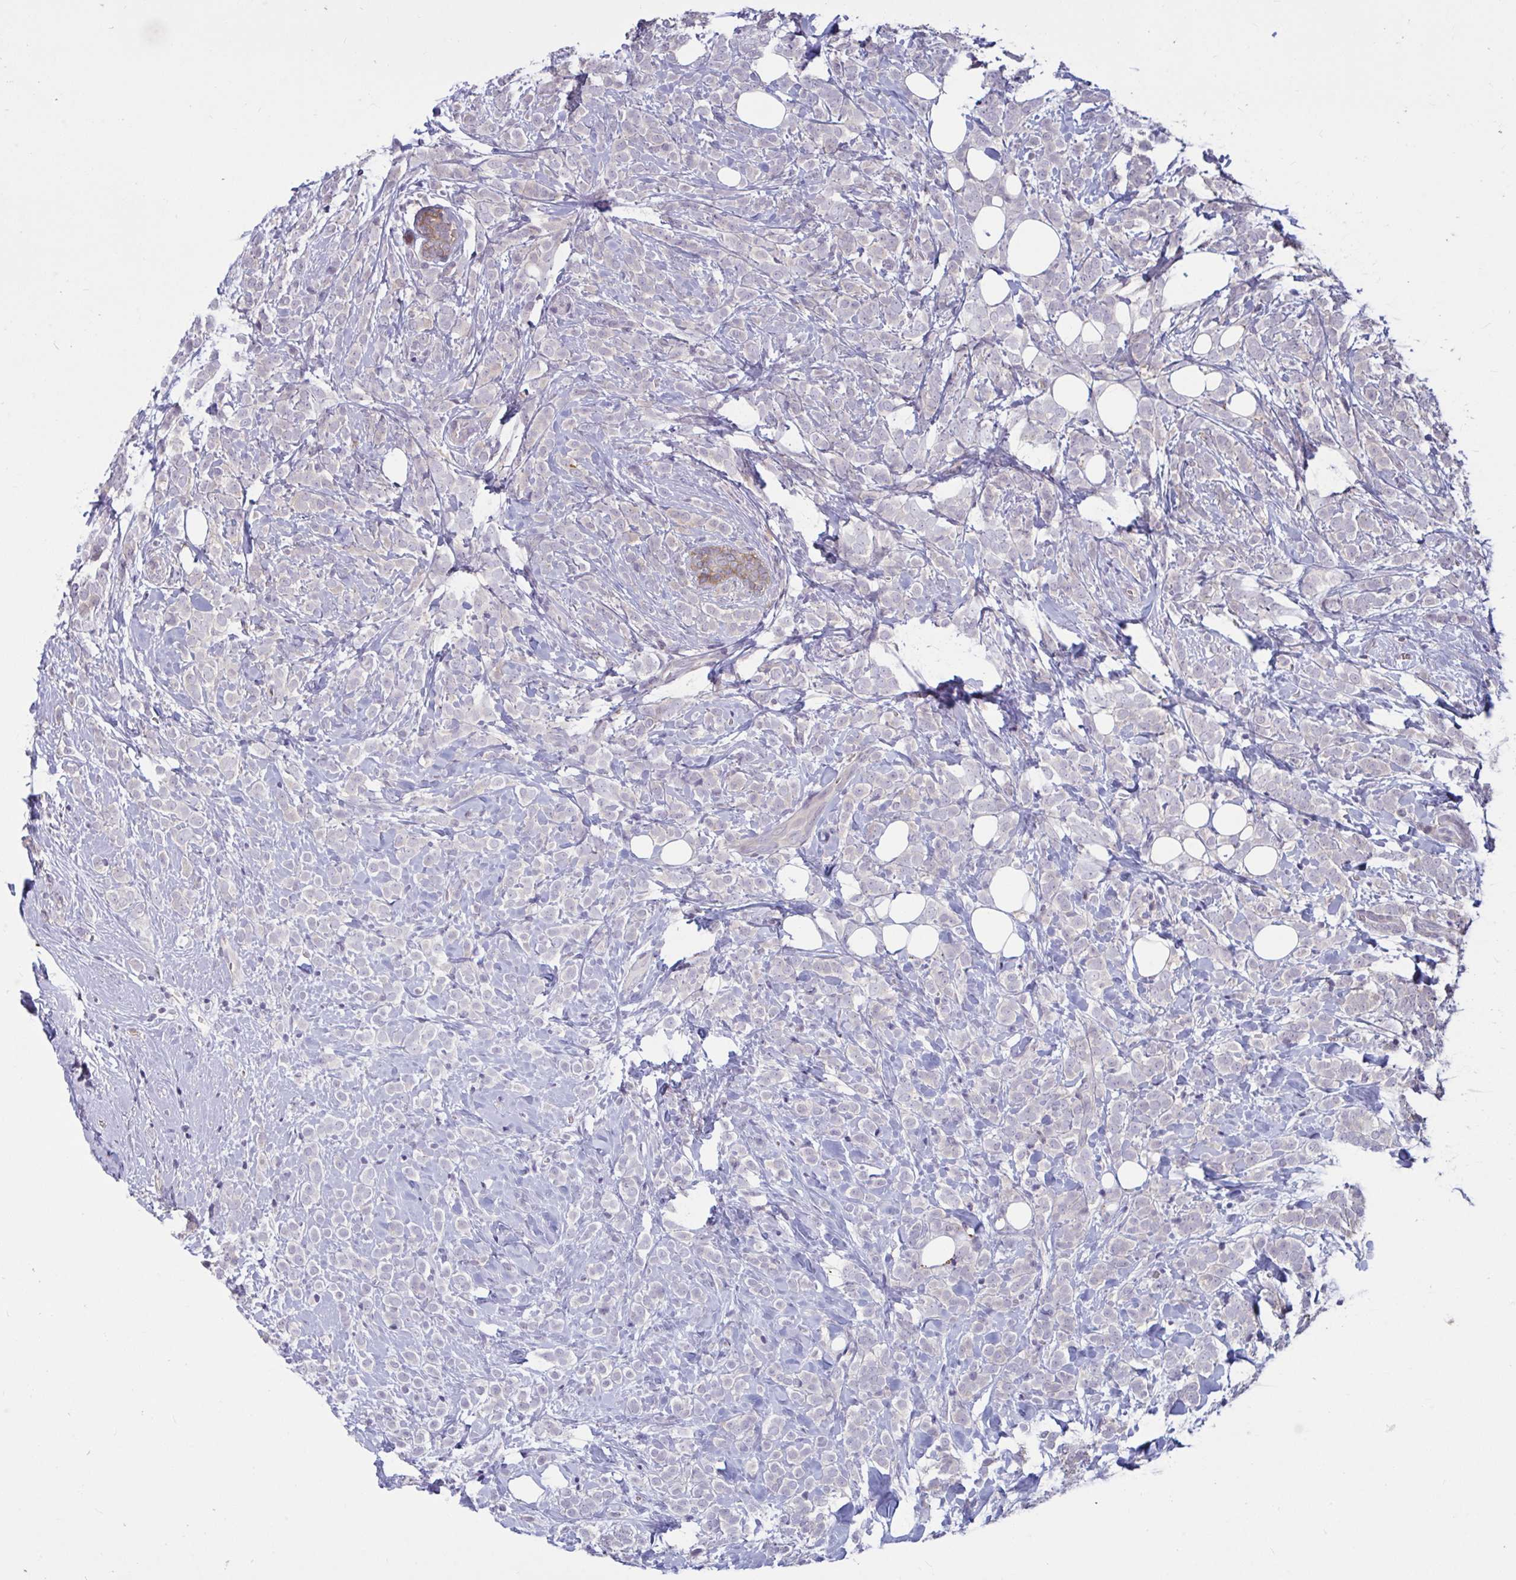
{"staining": {"intensity": "negative", "quantity": "none", "location": "none"}, "tissue": "breast cancer", "cell_type": "Tumor cells", "image_type": "cancer", "snomed": [{"axis": "morphology", "description": "Lobular carcinoma"}, {"axis": "topography", "description": "Breast"}], "caption": "Breast cancer (lobular carcinoma) was stained to show a protein in brown. There is no significant expression in tumor cells.", "gene": "TBC1D4", "patient": {"sex": "female", "age": 49}}